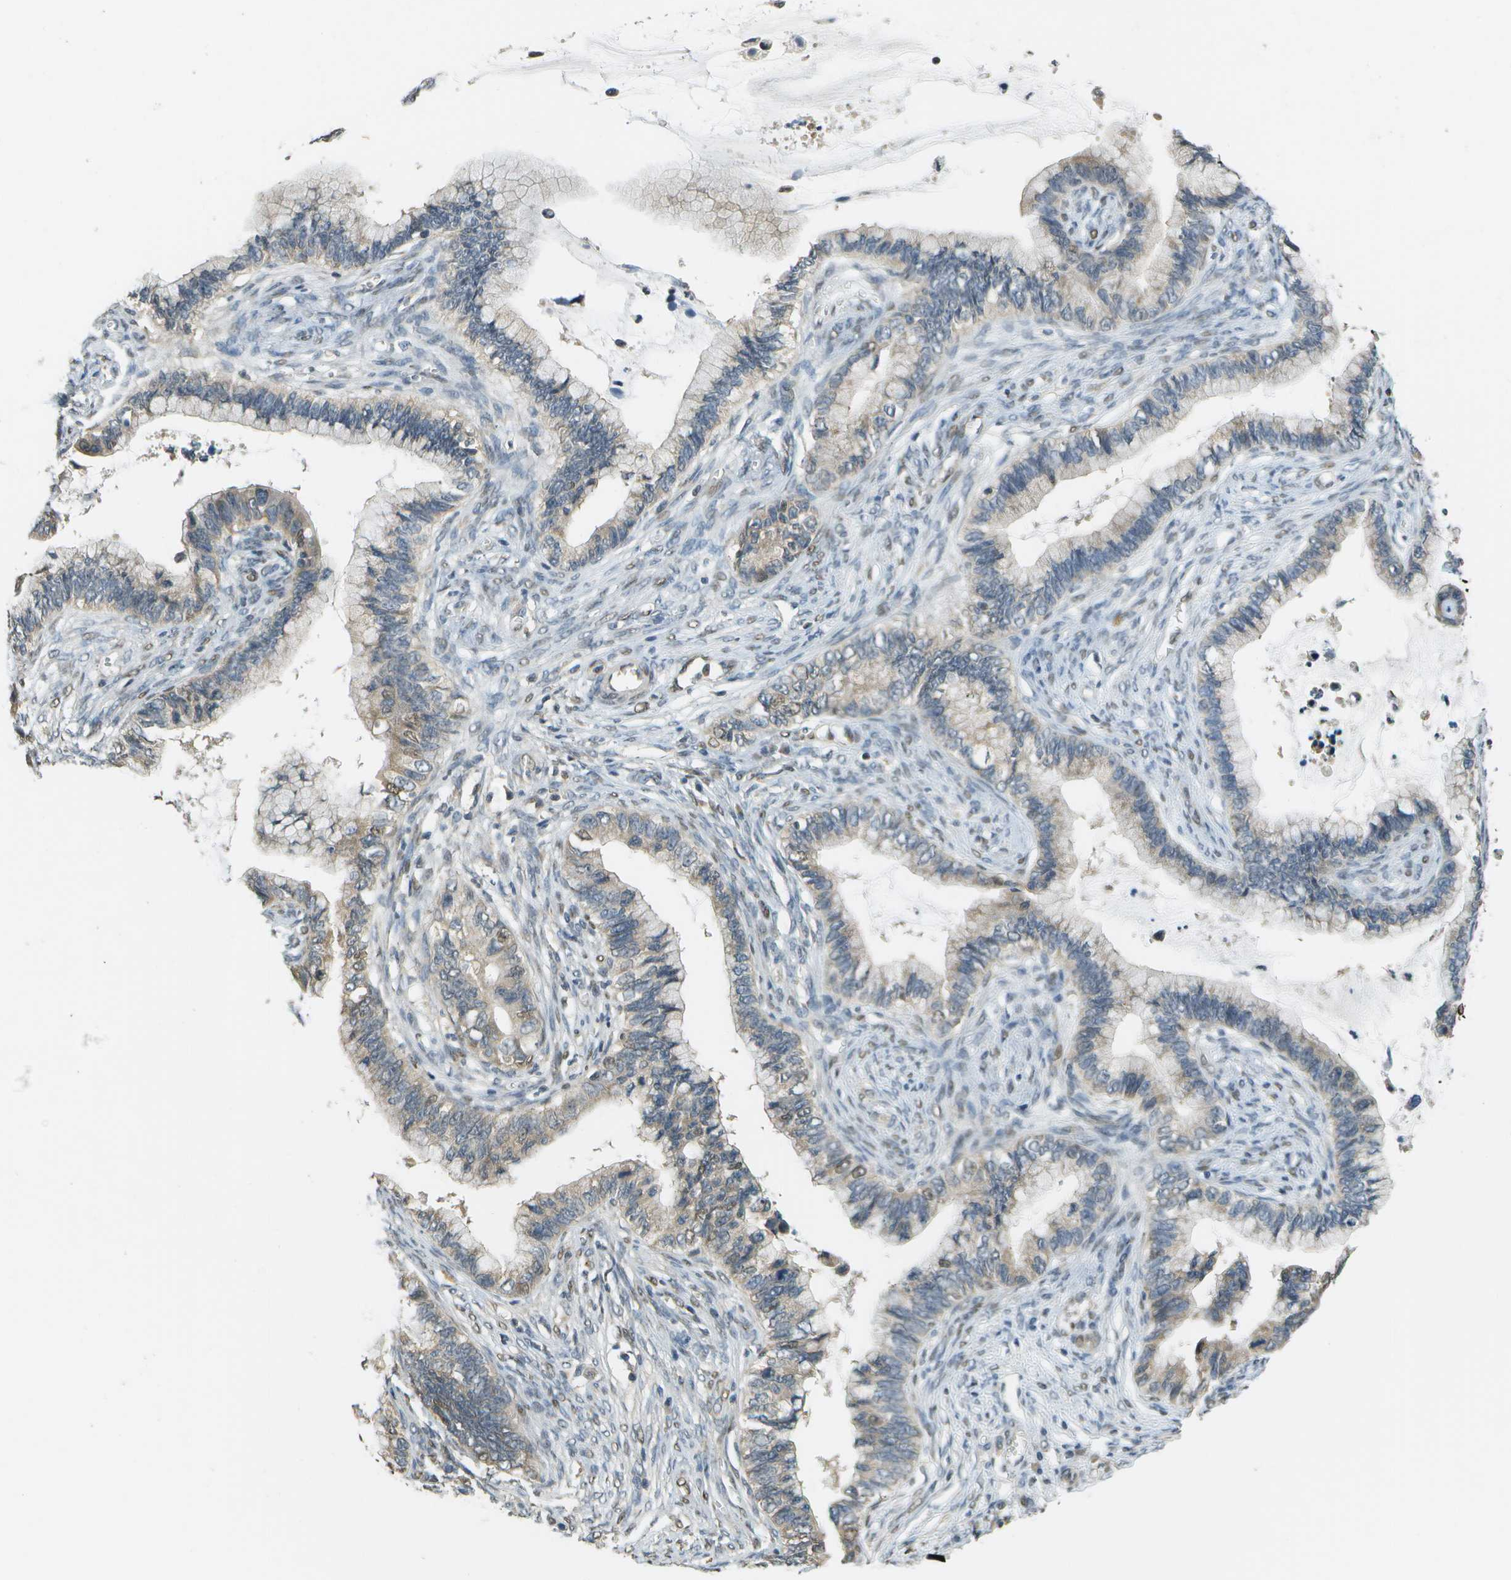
{"staining": {"intensity": "weak", "quantity": "25%-75%", "location": "nuclear"}, "tissue": "cervical cancer", "cell_type": "Tumor cells", "image_type": "cancer", "snomed": [{"axis": "morphology", "description": "Adenocarcinoma, NOS"}, {"axis": "topography", "description": "Cervix"}], "caption": "A micrograph of human cervical adenocarcinoma stained for a protein demonstrates weak nuclear brown staining in tumor cells.", "gene": "ABL2", "patient": {"sex": "female", "age": 44}}